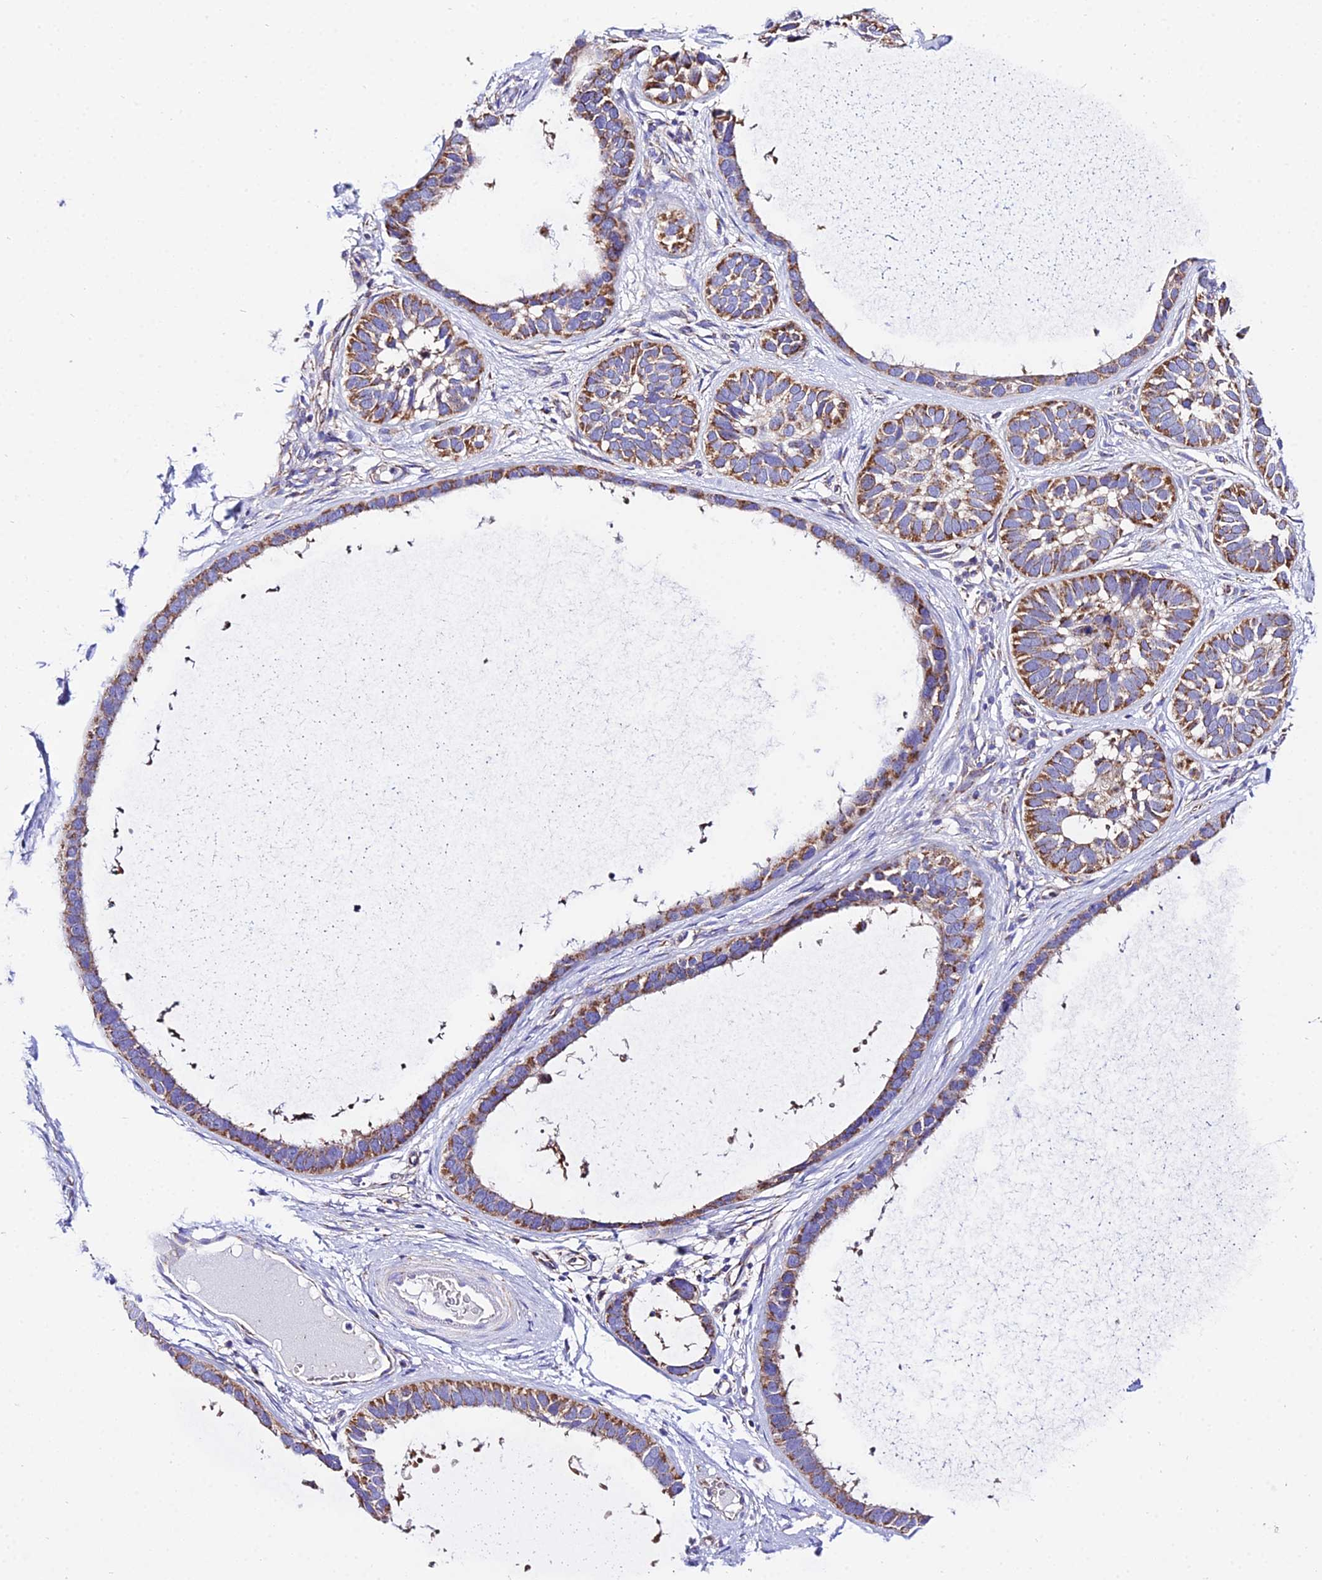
{"staining": {"intensity": "moderate", "quantity": ">75%", "location": "cytoplasmic/membranous"}, "tissue": "skin cancer", "cell_type": "Tumor cells", "image_type": "cancer", "snomed": [{"axis": "morphology", "description": "Basal cell carcinoma"}, {"axis": "topography", "description": "Skin"}], "caption": "Protein analysis of basal cell carcinoma (skin) tissue demonstrates moderate cytoplasmic/membranous staining in about >75% of tumor cells.", "gene": "OCIAD1", "patient": {"sex": "male", "age": 62}}